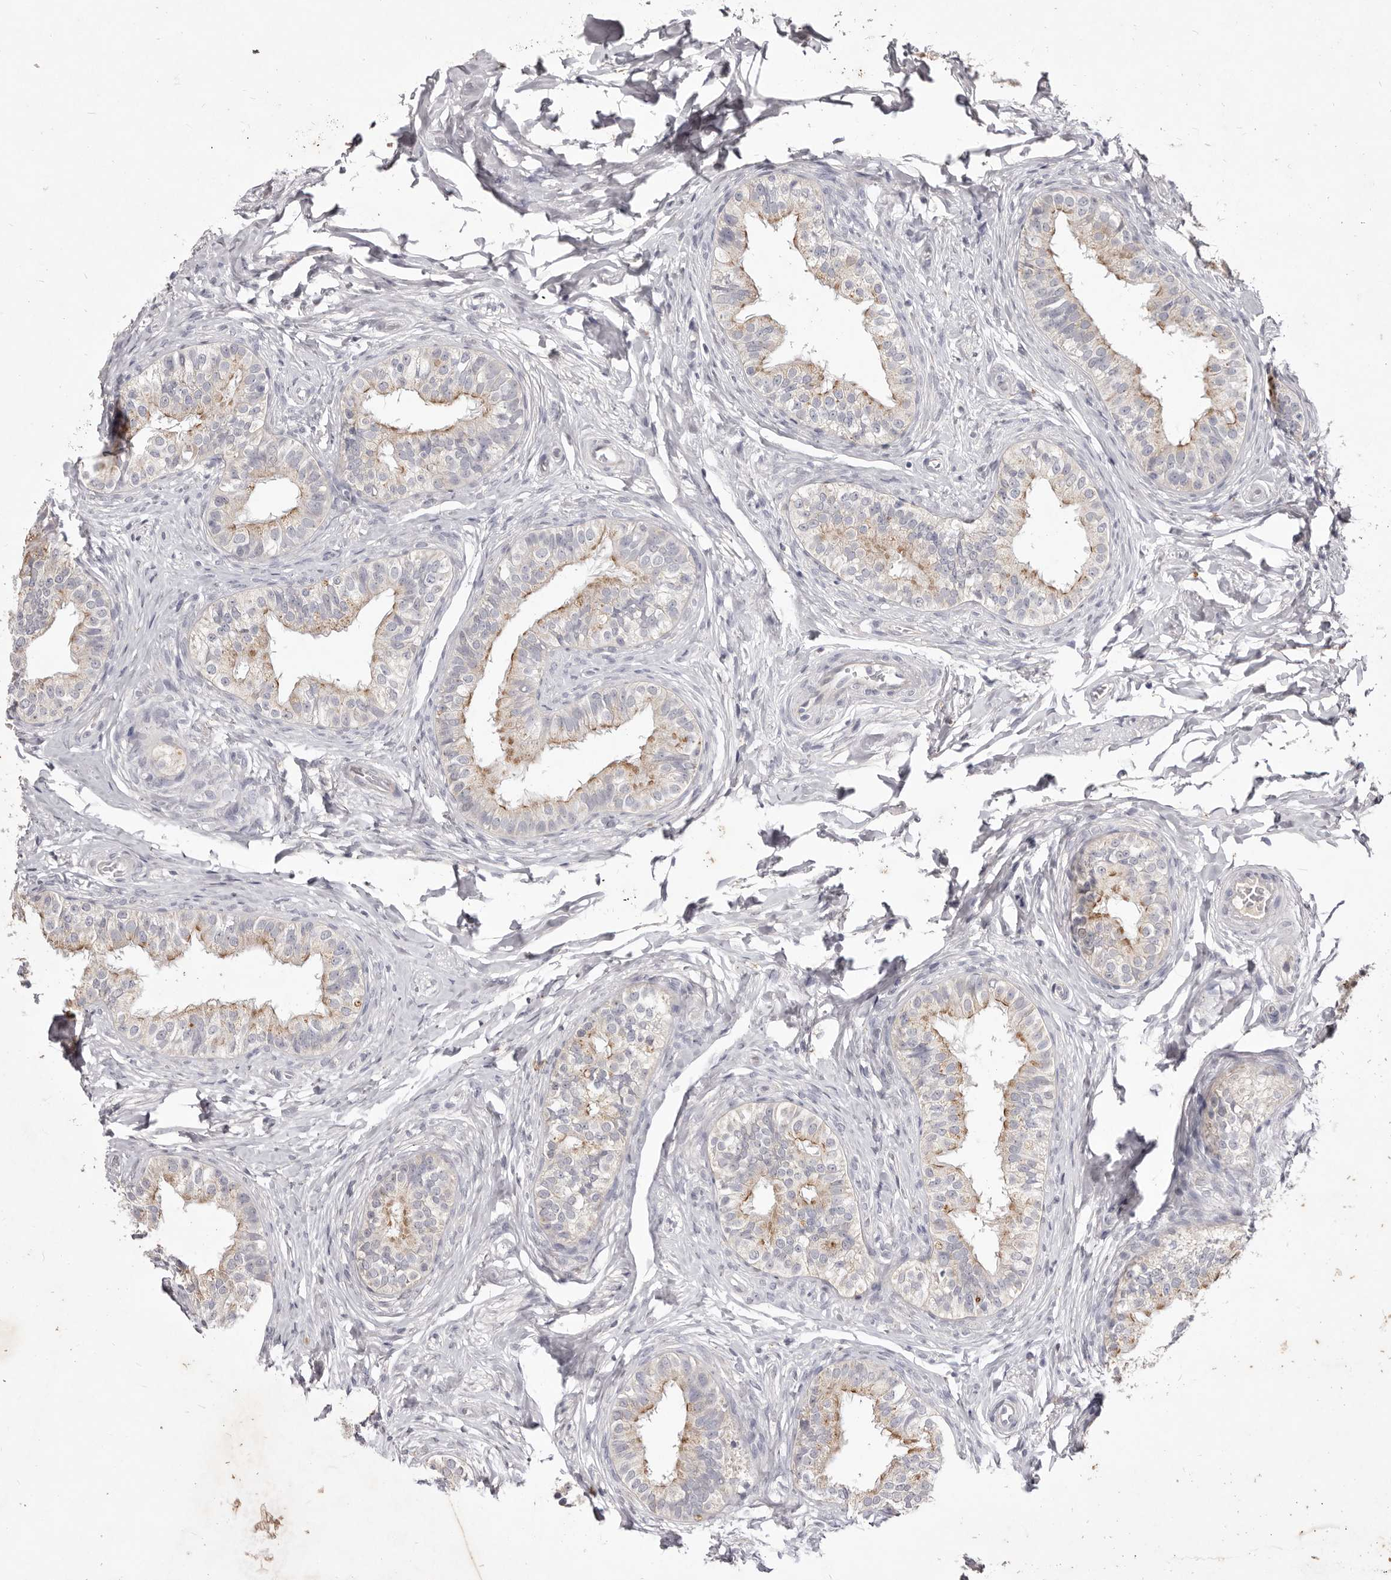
{"staining": {"intensity": "moderate", "quantity": "25%-75%", "location": "cytoplasmic/membranous"}, "tissue": "epididymis", "cell_type": "Glandular cells", "image_type": "normal", "snomed": [{"axis": "morphology", "description": "Normal tissue, NOS"}, {"axis": "topography", "description": "Epididymis"}], "caption": "Immunohistochemistry (IHC) histopathology image of normal epididymis: human epididymis stained using immunohistochemistry demonstrates medium levels of moderate protein expression localized specifically in the cytoplasmic/membranous of glandular cells, appearing as a cytoplasmic/membranous brown color.", "gene": "GARNL3", "patient": {"sex": "male", "age": 49}}